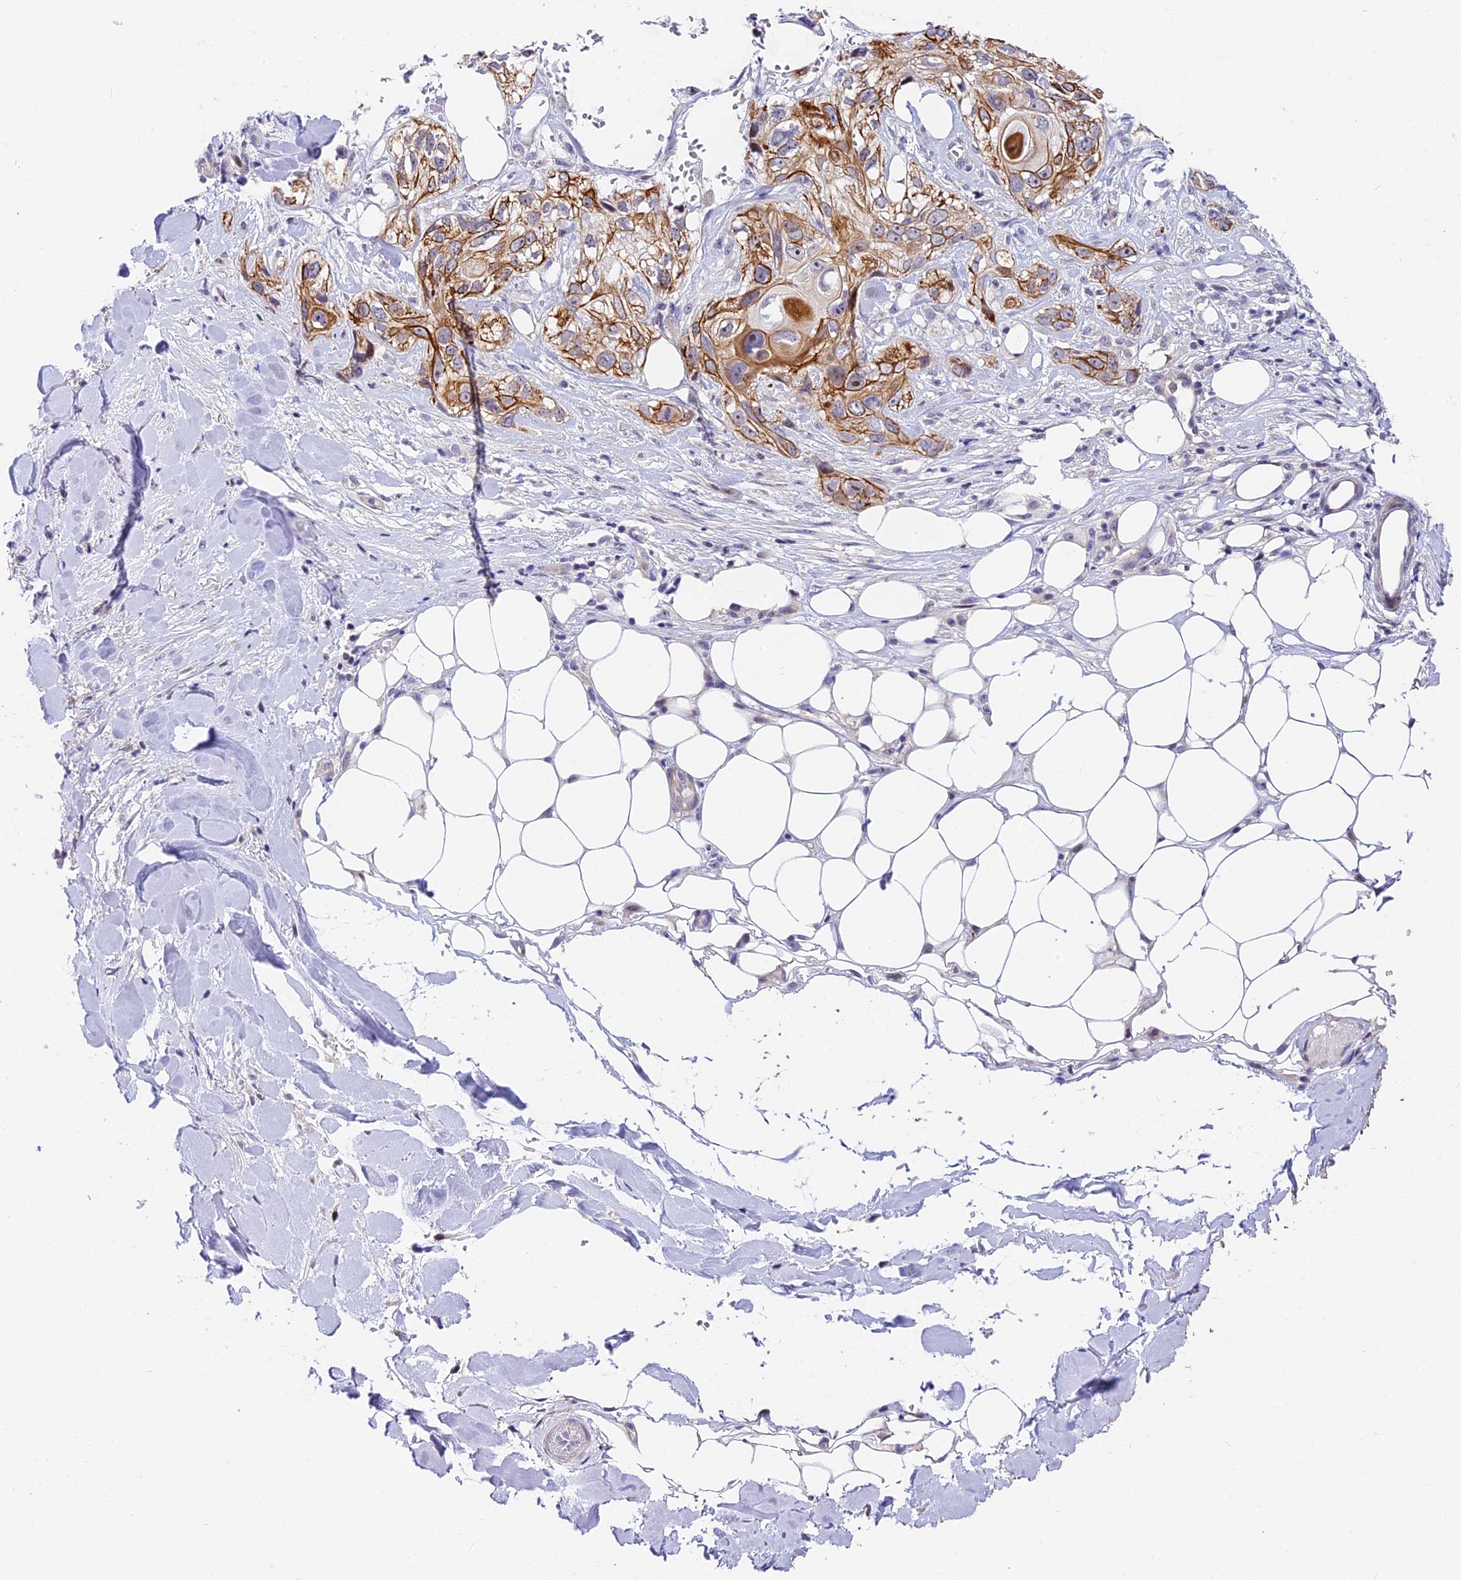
{"staining": {"intensity": "moderate", "quantity": ">75%", "location": "cytoplasmic/membranous"}, "tissue": "skin cancer", "cell_type": "Tumor cells", "image_type": "cancer", "snomed": [{"axis": "morphology", "description": "Normal tissue, NOS"}, {"axis": "morphology", "description": "Squamous cell carcinoma, NOS"}, {"axis": "topography", "description": "Skin"}], "caption": "The photomicrograph displays staining of skin cancer (squamous cell carcinoma), revealing moderate cytoplasmic/membranous protein staining (brown color) within tumor cells.", "gene": "MIDN", "patient": {"sex": "male", "age": 72}}